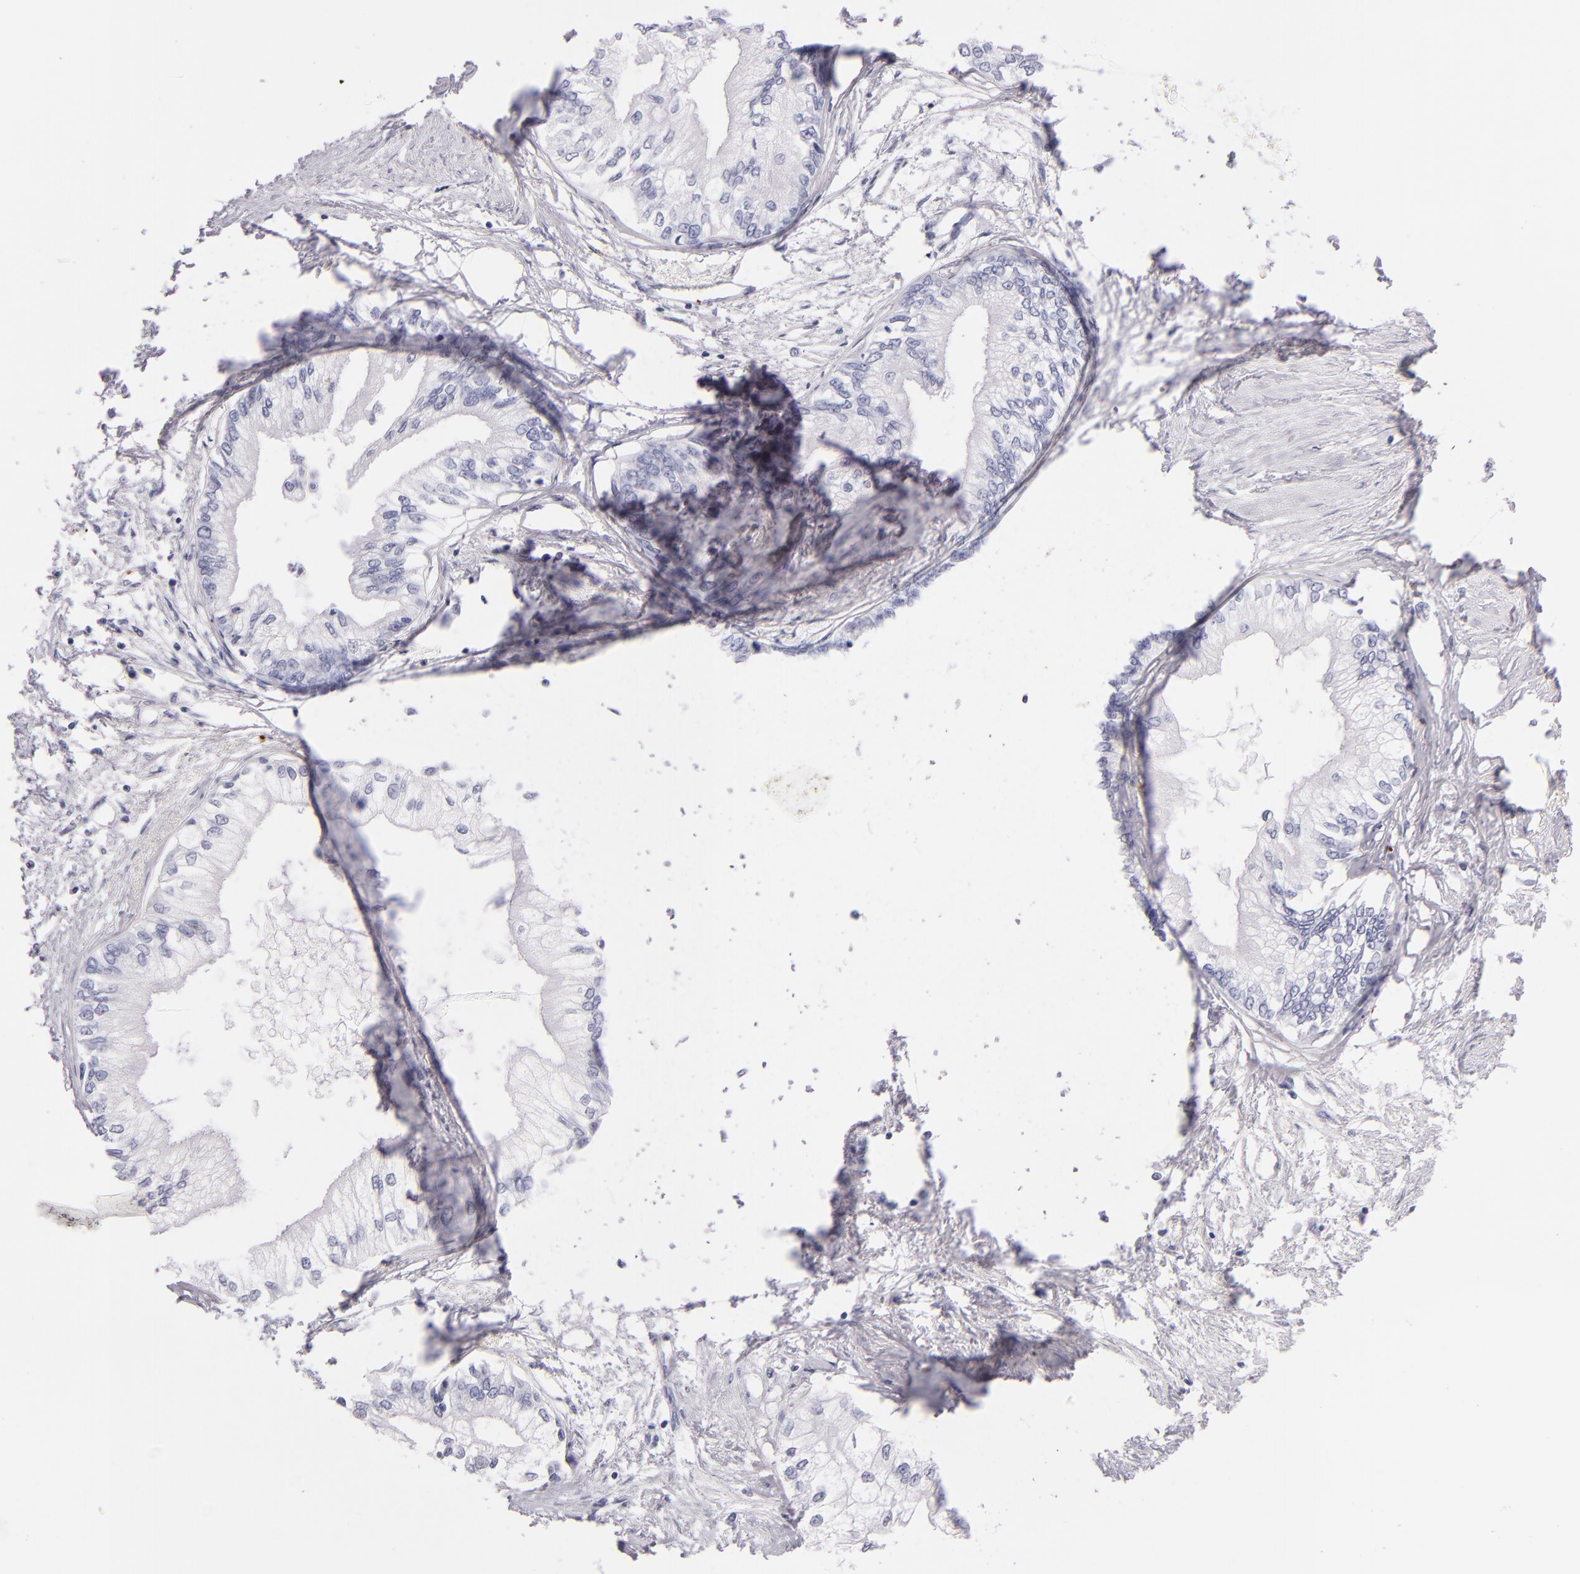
{"staining": {"intensity": "negative", "quantity": "none", "location": "none"}, "tissue": "pancreatic cancer", "cell_type": "Tumor cells", "image_type": "cancer", "snomed": [{"axis": "morphology", "description": "Adenocarcinoma, NOS"}, {"axis": "topography", "description": "Pancreas"}], "caption": "This is an immunohistochemistry micrograph of human adenocarcinoma (pancreatic). There is no expression in tumor cells.", "gene": "GP1BA", "patient": {"sex": "male", "age": 79}}